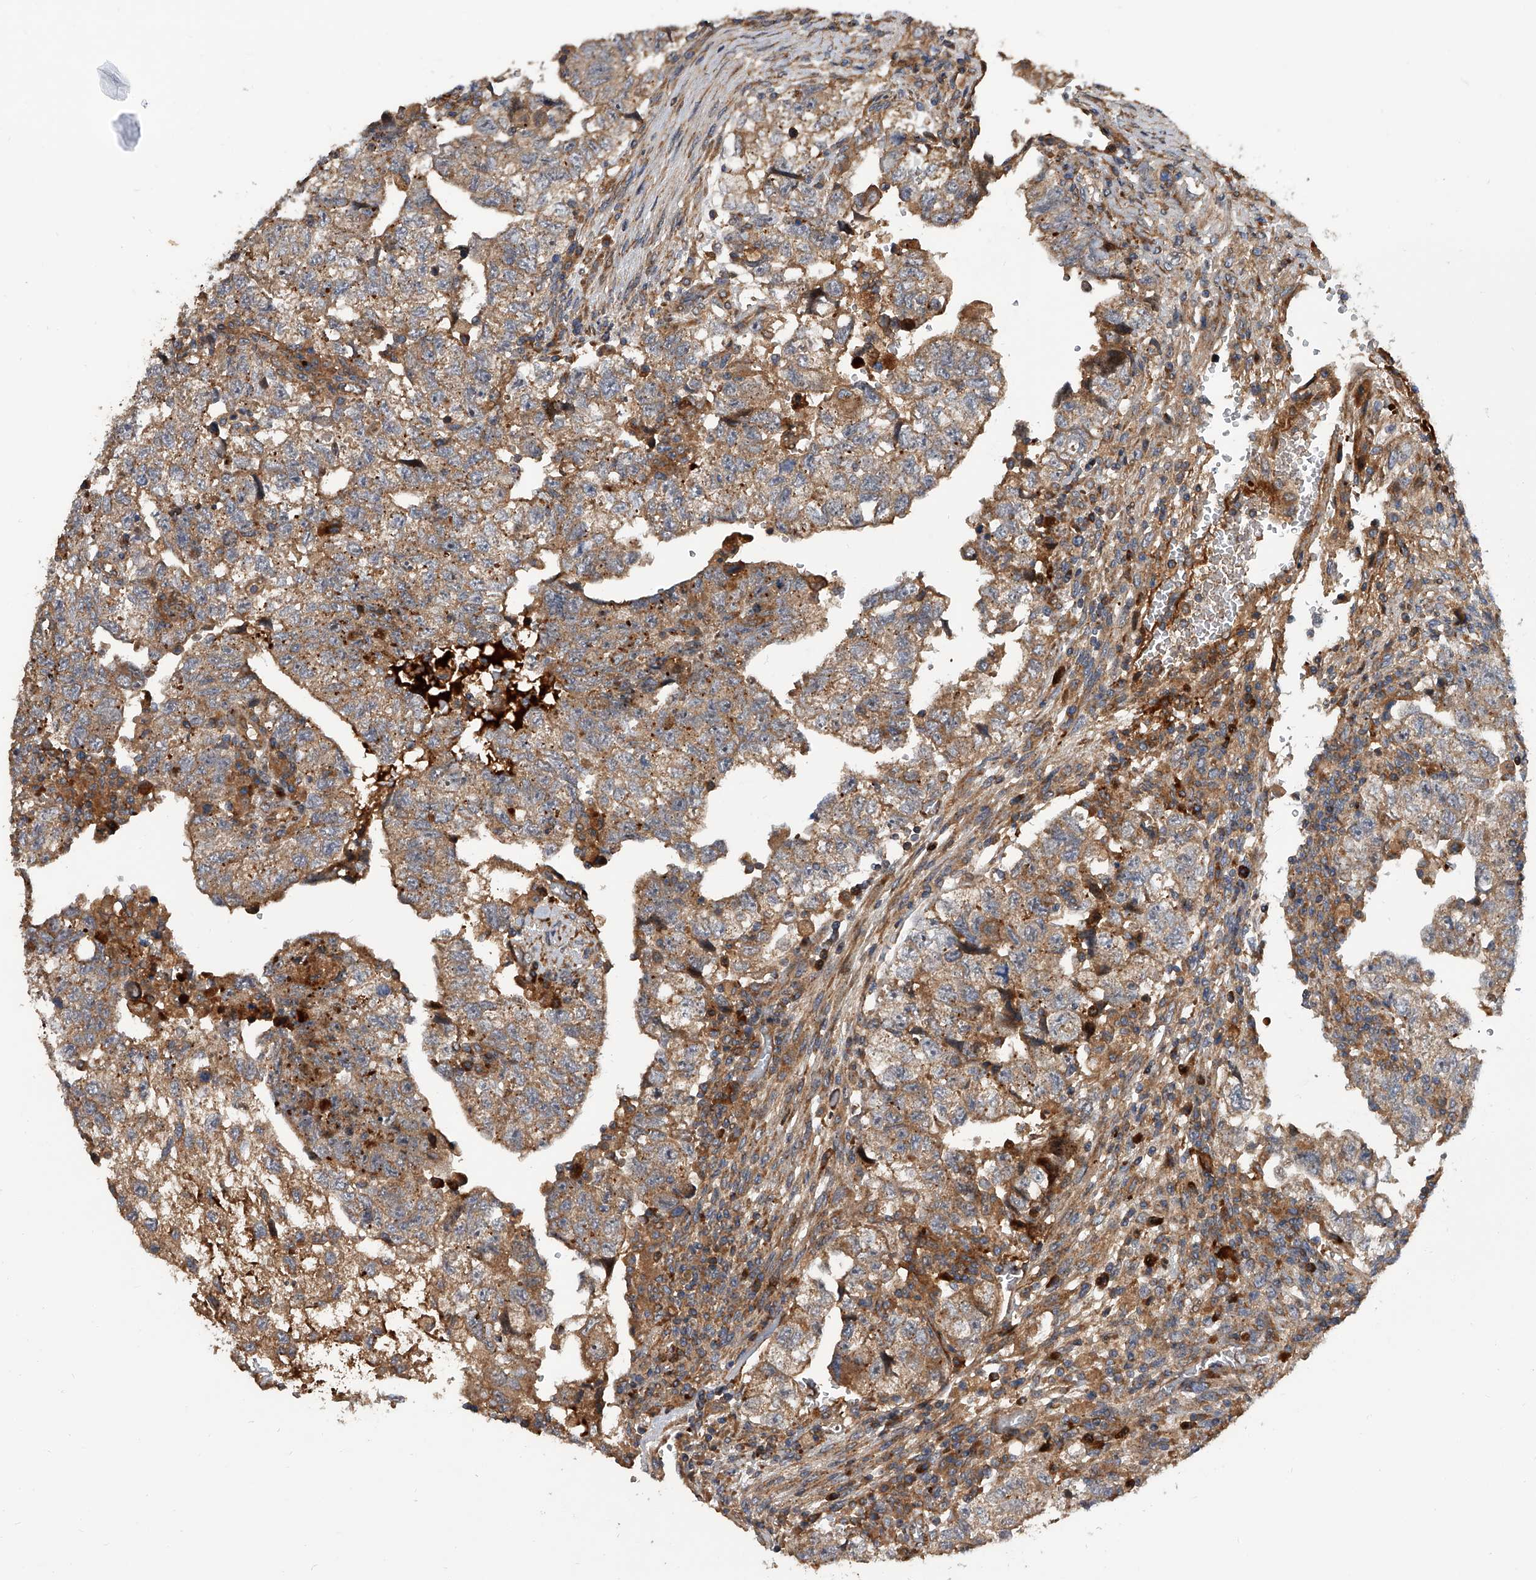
{"staining": {"intensity": "moderate", "quantity": ">75%", "location": "cytoplasmic/membranous"}, "tissue": "testis cancer", "cell_type": "Tumor cells", "image_type": "cancer", "snomed": [{"axis": "morphology", "description": "Carcinoma, Embryonal, NOS"}, {"axis": "topography", "description": "Testis"}], "caption": "This micrograph demonstrates embryonal carcinoma (testis) stained with immunohistochemistry (IHC) to label a protein in brown. The cytoplasmic/membranous of tumor cells show moderate positivity for the protein. Nuclei are counter-stained blue.", "gene": "USP47", "patient": {"sex": "male", "age": 36}}